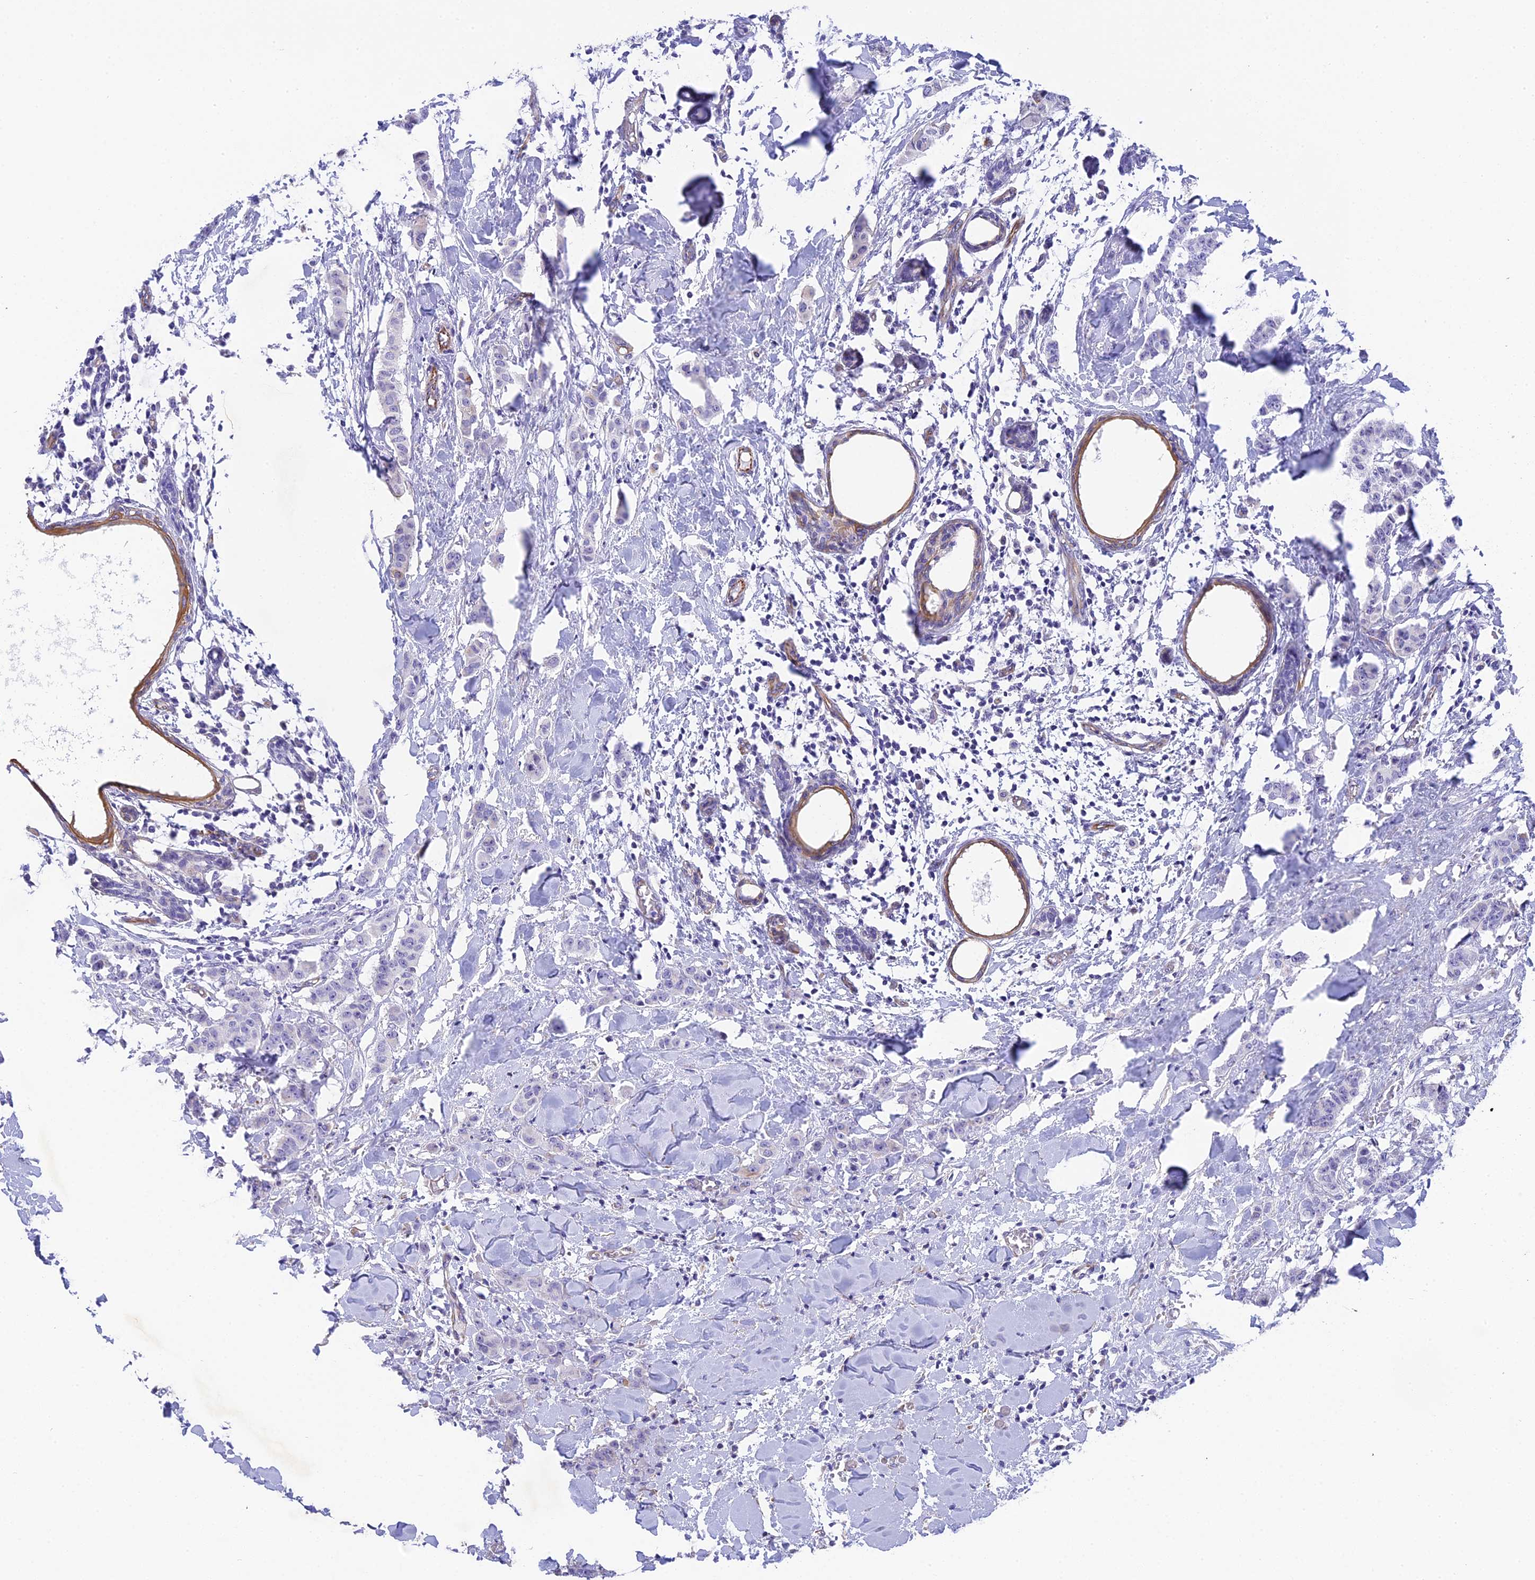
{"staining": {"intensity": "negative", "quantity": "none", "location": "none"}, "tissue": "breast cancer", "cell_type": "Tumor cells", "image_type": "cancer", "snomed": [{"axis": "morphology", "description": "Duct carcinoma"}, {"axis": "topography", "description": "Breast"}], "caption": "There is no significant staining in tumor cells of infiltrating ductal carcinoma (breast).", "gene": "TACSTD2", "patient": {"sex": "female", "age": 40}}